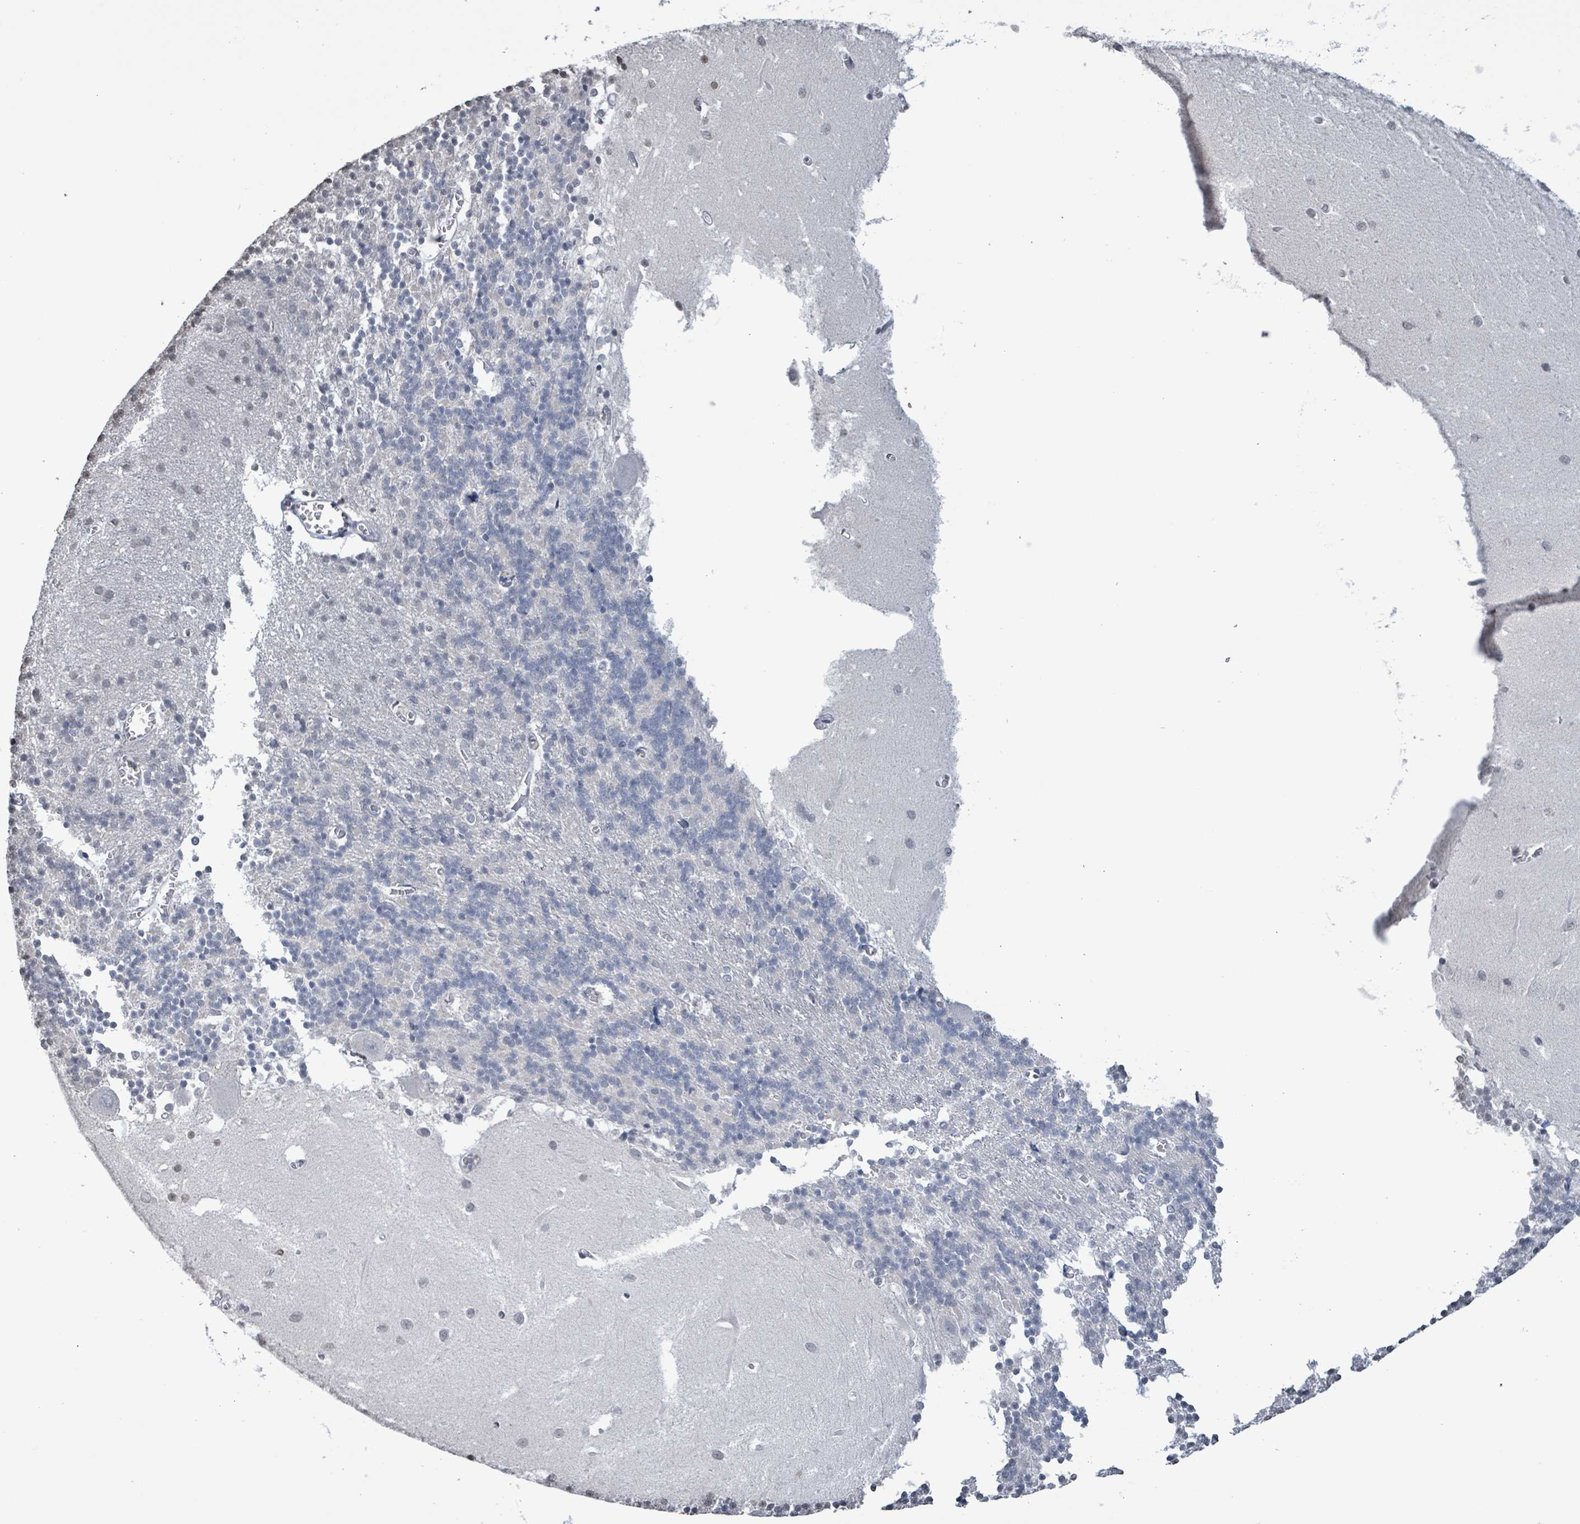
{"staining": {"intensity": "negative", "quantity": "none", "location": "none"}, "tissue": "cerebellum", "cell_type": "Cells in granular layer", "image_type": "normal", "snomed": [{"axis": "morphology", "description": "Normal tissue, NOS"}, {"axis": "topography", "description": "Cerebellum"}], "caption": "Cells in granular layer show no significant positivity in unremarkable cerebellum. The staining was performed using DAB to visualize the protein expression in brown, while the nuclei were stained in blue with hematoxylin (Magnification: 20x).", "gene": "CA9", "patient": {"sex": "male", "age": 37}}